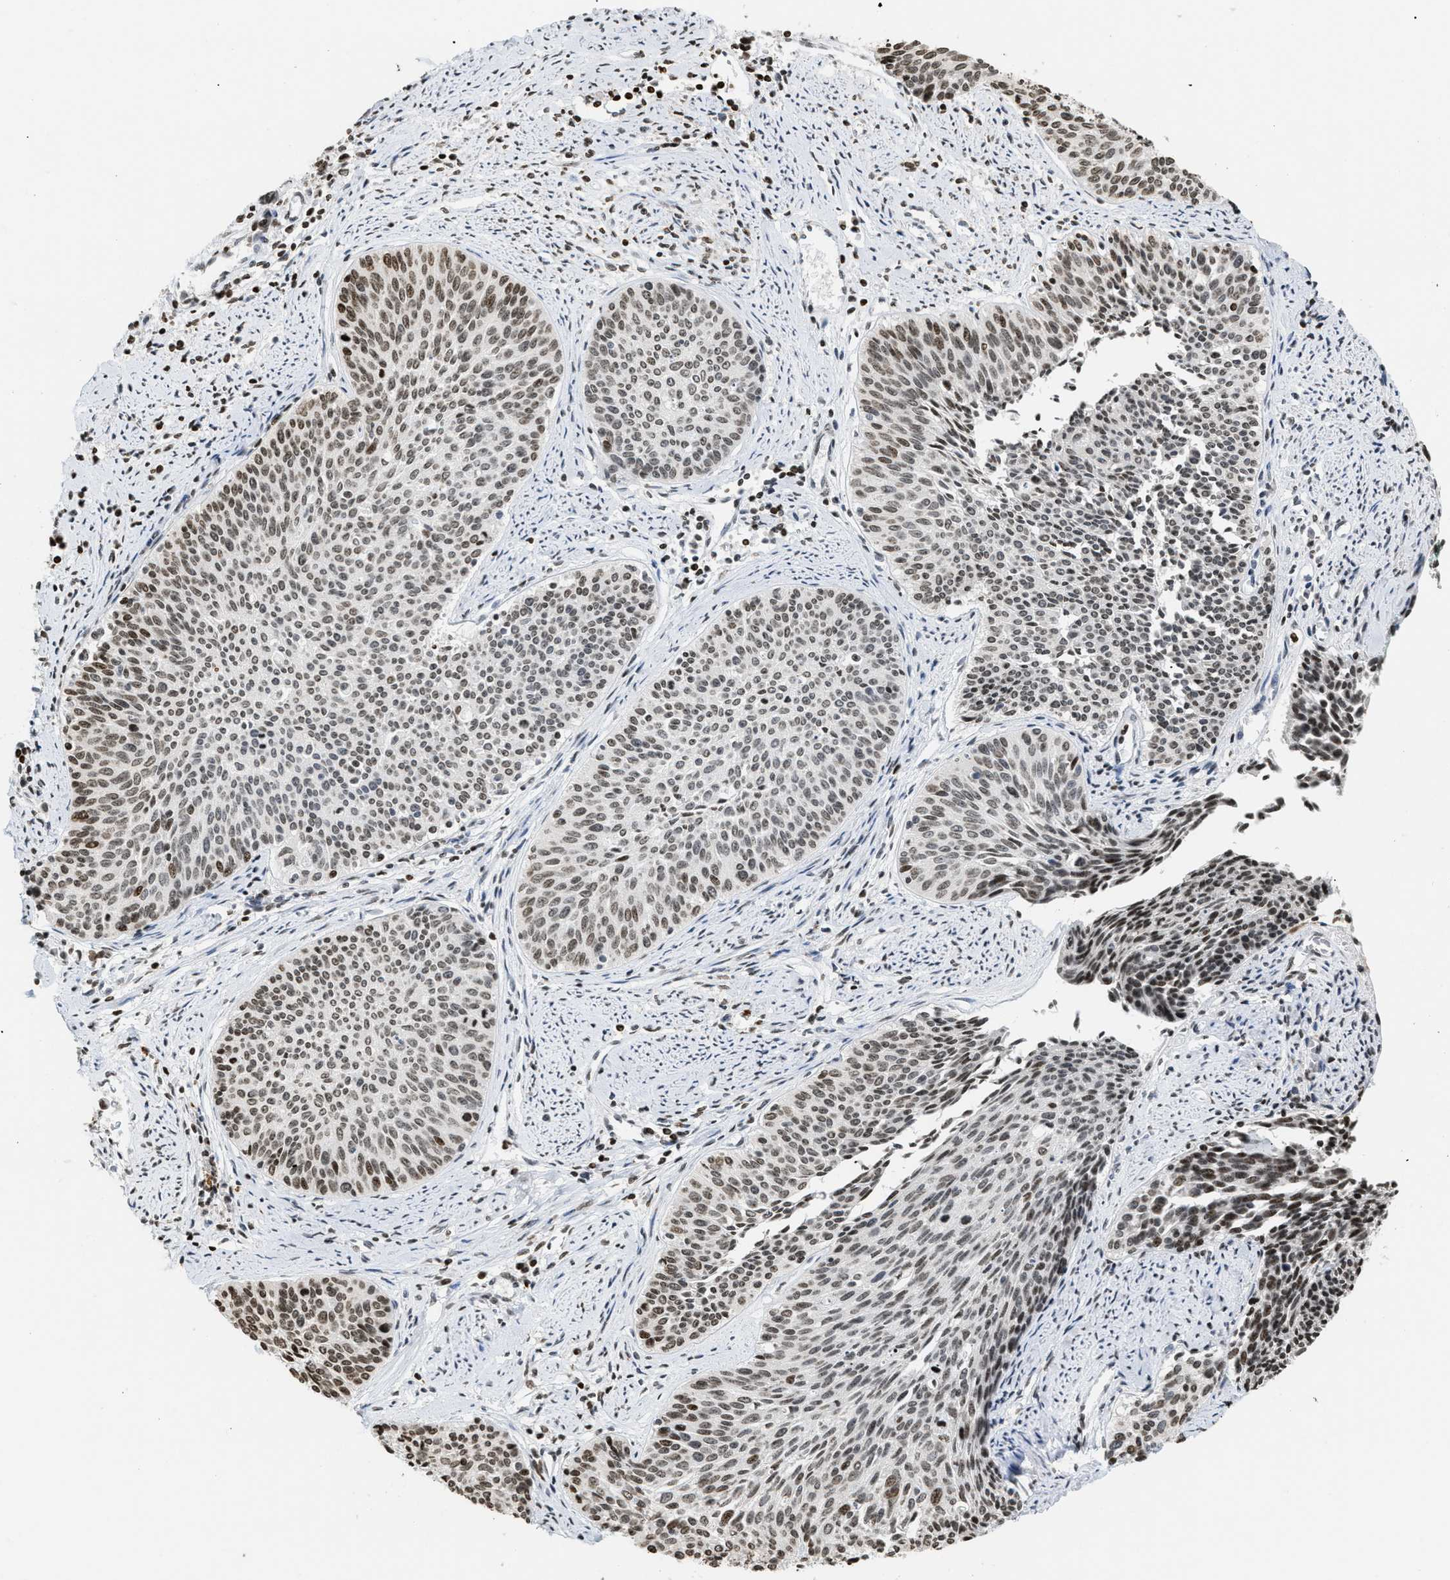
{"staining": {"intensity": "moderate", "quantity": ">75%", "location": "nuclear"}, "tissue": "cervical cancer", "cell_type": "Tumor cells", "image_type": "cancer", "snomed": [{"axis": "morphology", "description": "Squamous cell carcinoma, NOS"}, {"axis": "topography", "description": "Cervix"}], "caption": "This is an image of immunohistochemistry staining of cervical squamous cell carcinoma, which shows moderate positivity in the nuclear of tumor cells.", "gene": "HMGN2", "patient": {"sex": "female", "age": 55}}